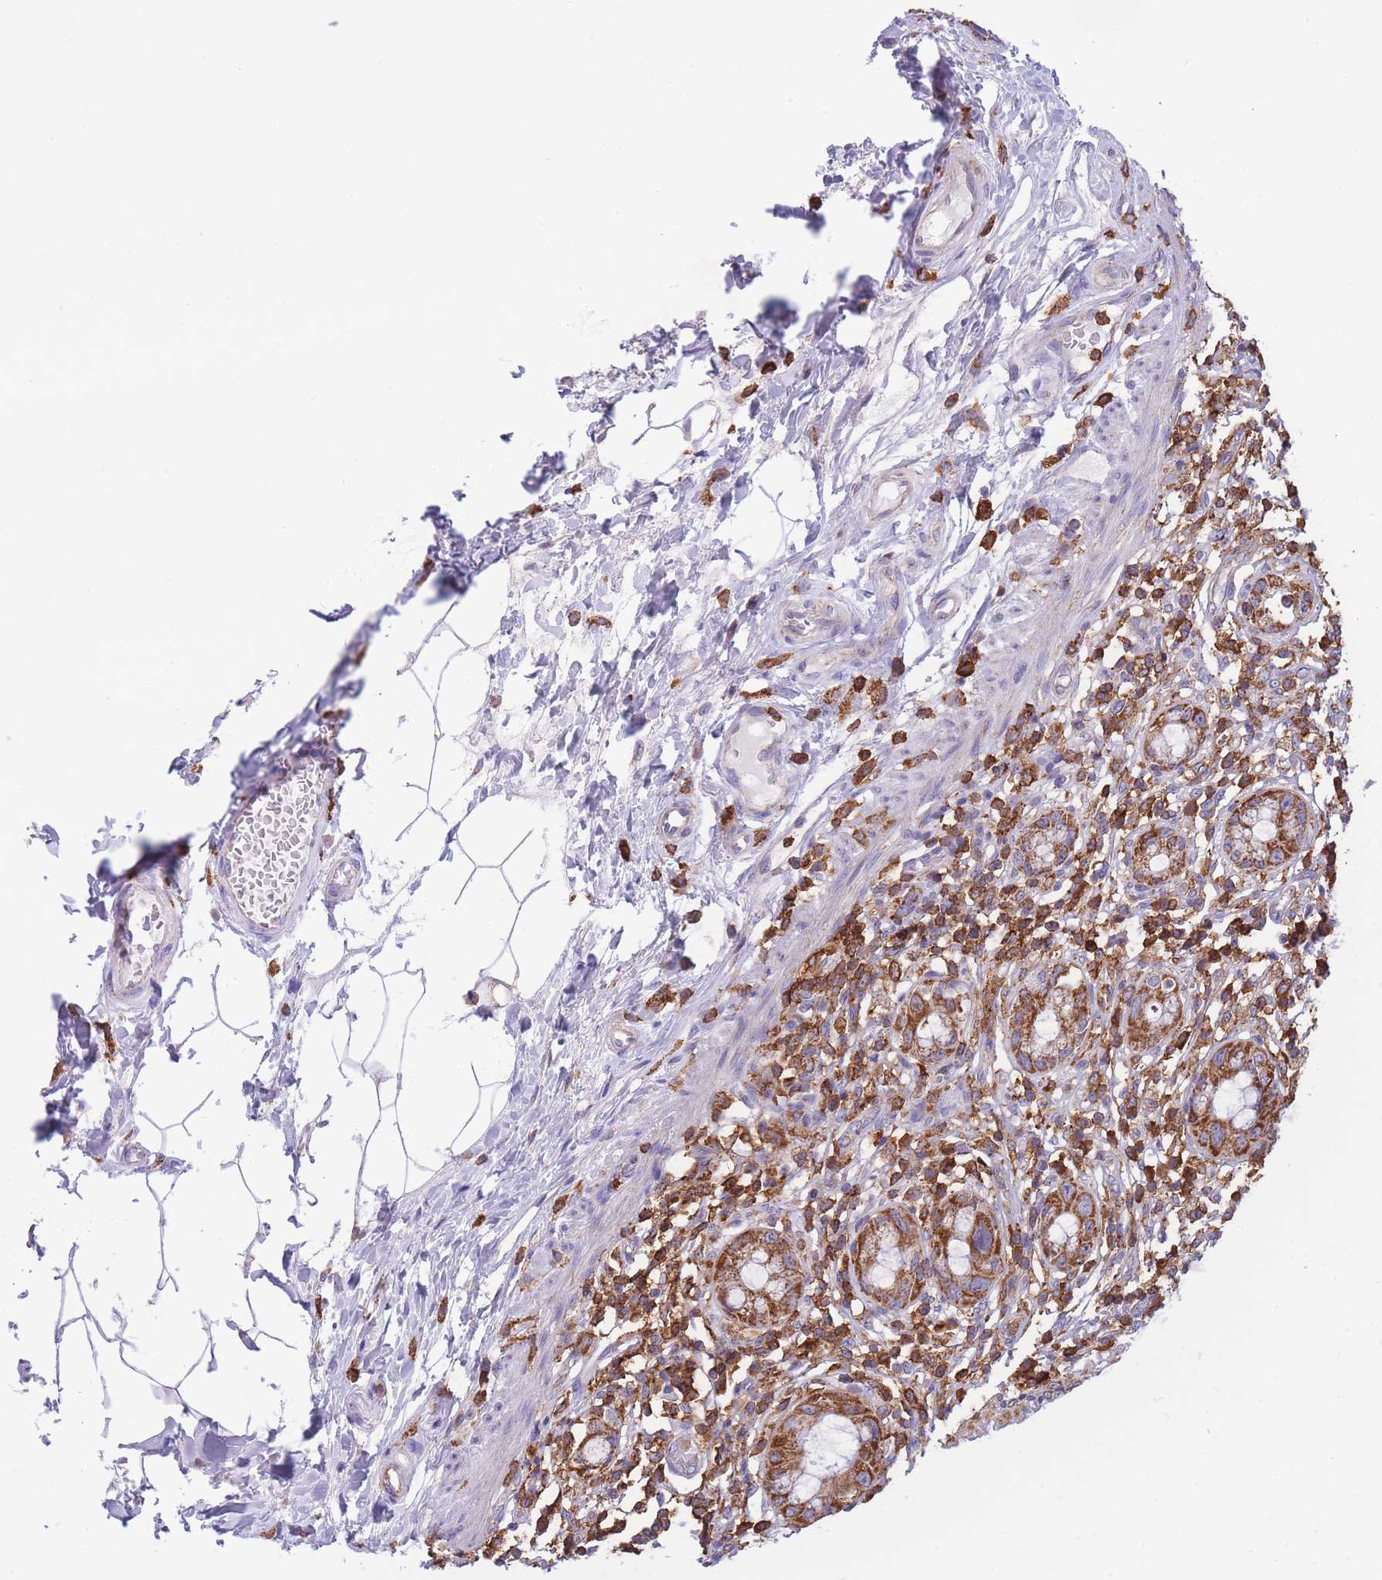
{"staining": {"intensity": "strong", "quantity": ">75%", "location": "cytoplasmic/membranous"}, "tissue": "rectum", "cell_type": "Glandular cells", "image_type": "normal", "snomed": [{"axis": "morphology", "description": "Normal tissue, NOS"}, {"axis": "topography", "description": "Rectum"}], "caption": "High-magnification brightfield microscopy of benign rectum stained with DAB (brown) and counterstained with hematoxylin (blue). glandular cells exhibit strong cytoplasmic/membranous expression is appreciated in about>75% of cells.", "gene": "MRPL54", "patient": {"sex": "female", "age": 57}}